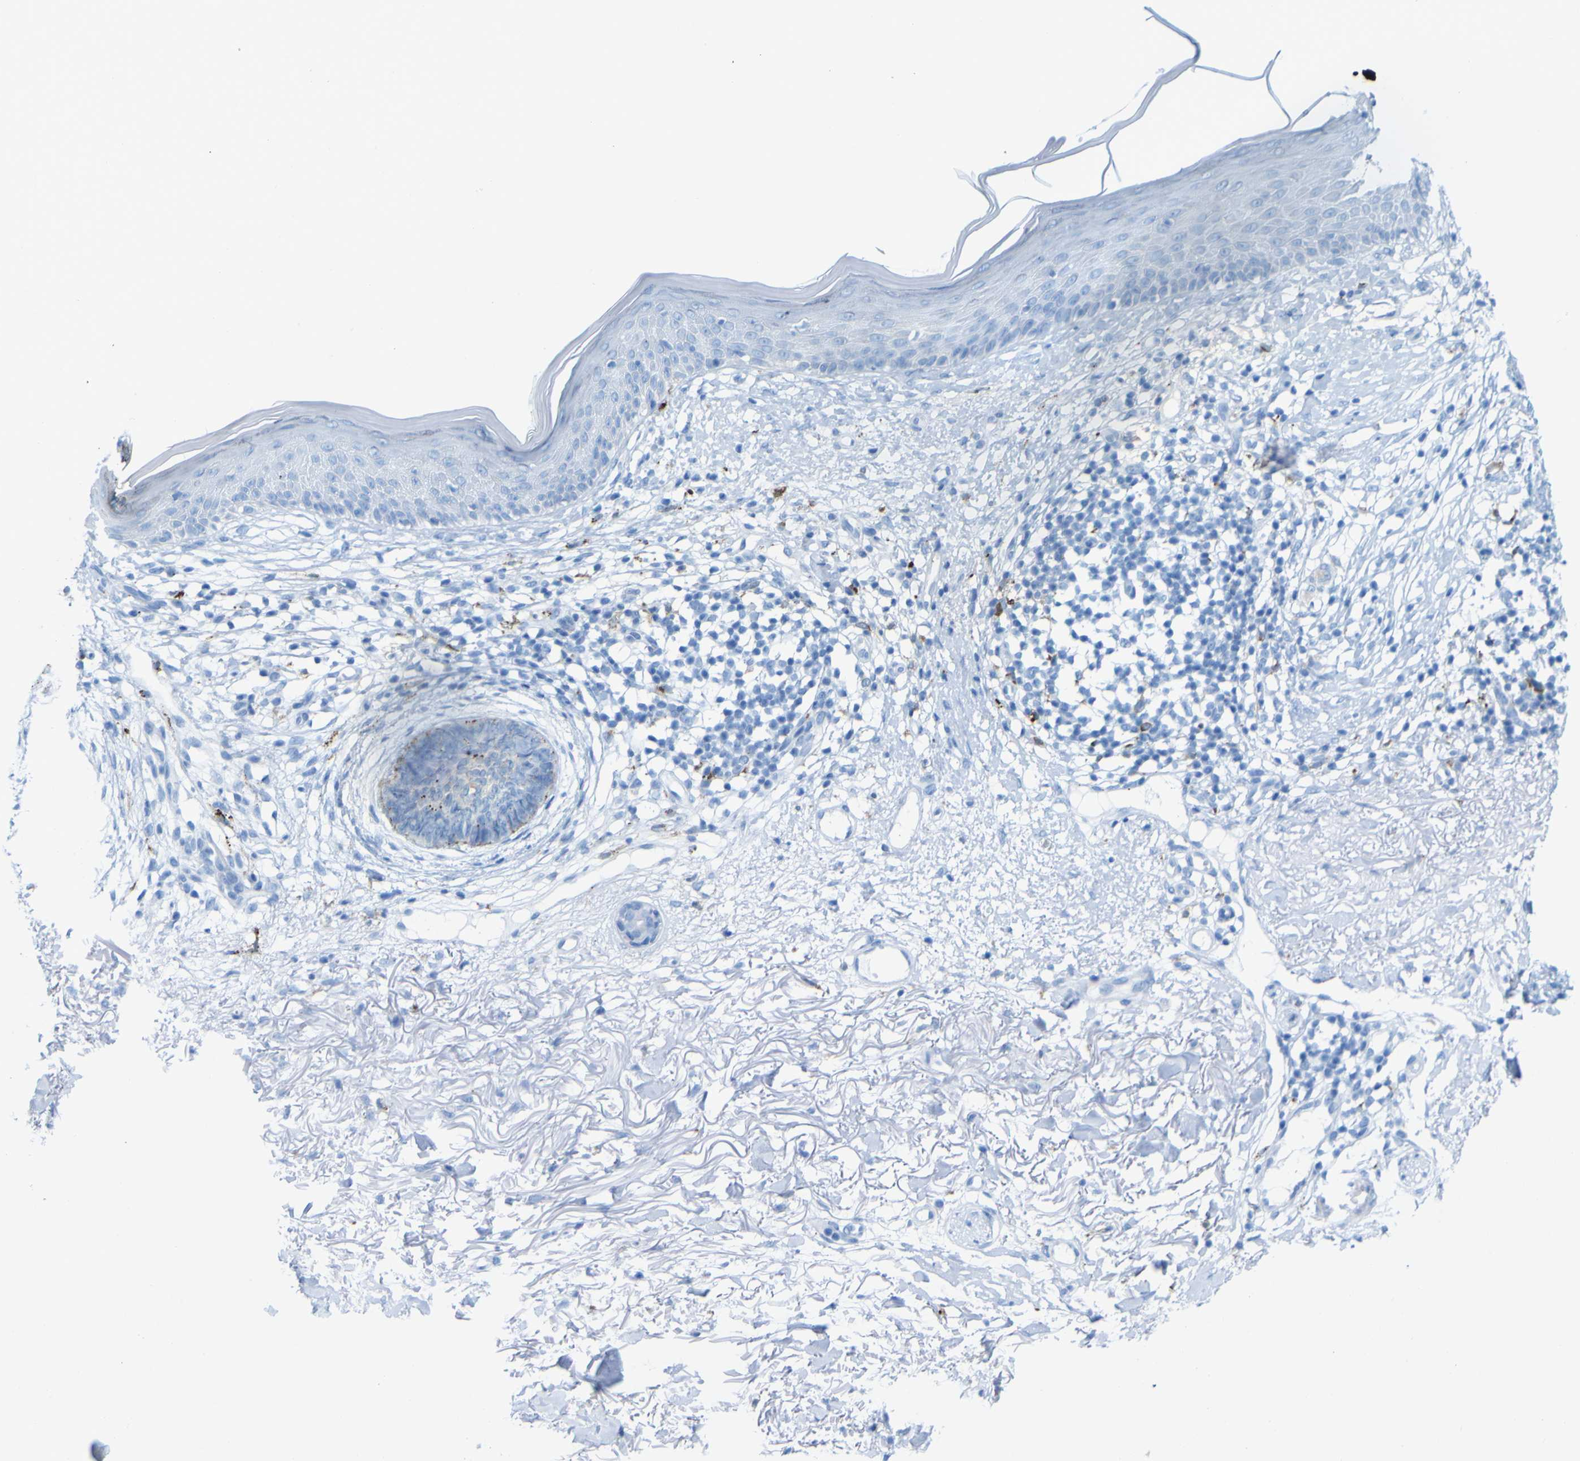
{"staining": {"intensity": "negative", "quantity": "none", "location": "none"}, "tissue": "skin cancer", "cell_type": "Tumor cells", "image_type": "cancer", "snomed": [{"axis": "morphology", "description": "Basal cell carcinoma"}, {"axis": "topography", "description": "Skin"}], "caption": "A high-resolution image shows immunohistochemistry (IHC) staining of basal cell carcinoma (skin), which displays no significant positivity in tumor cells.", "gene": "PLD3", "patient": {"sex": "female", "age": 70}}